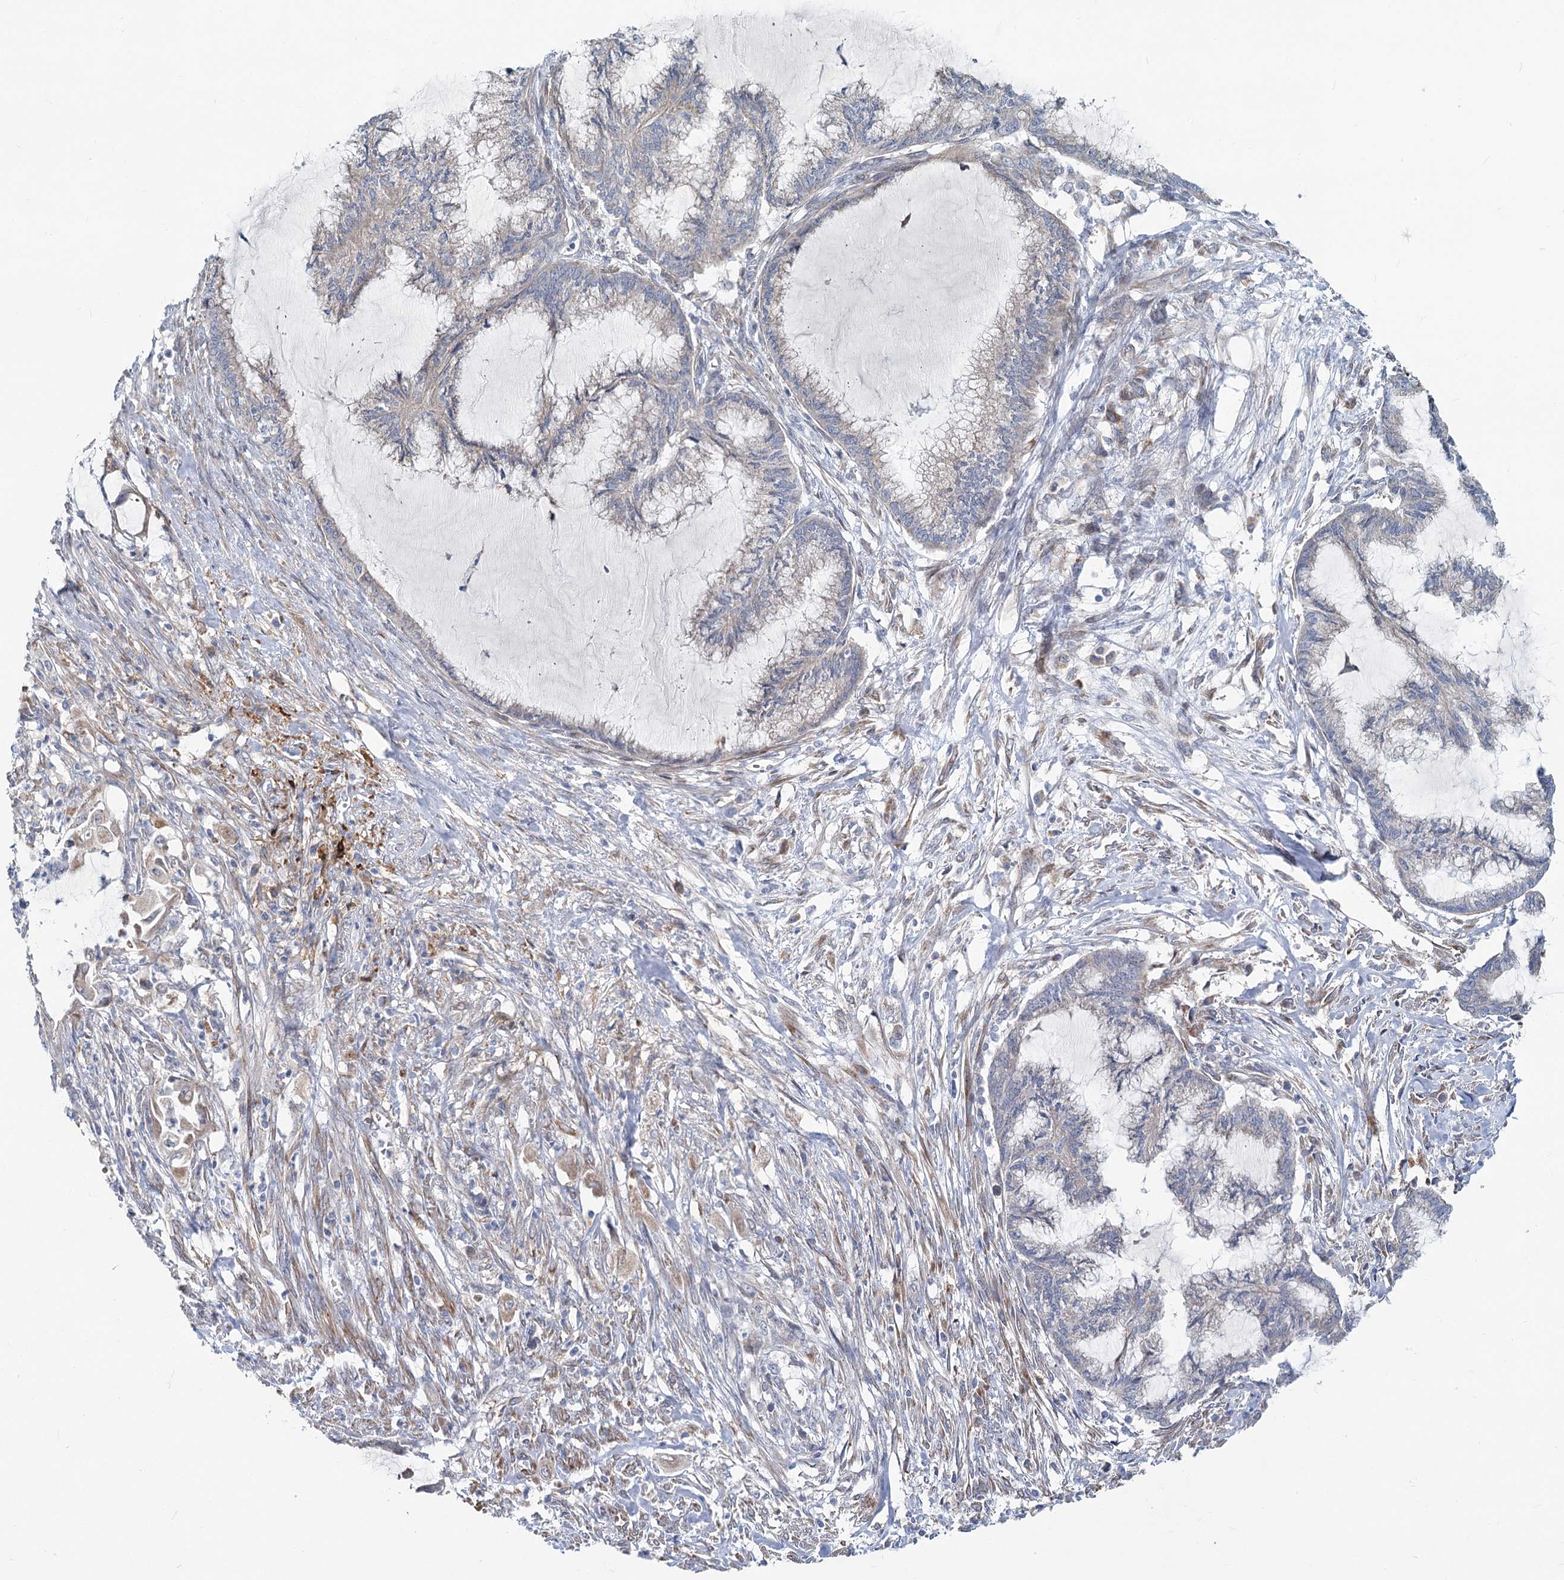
{"staining": {"intensity": "negative", "quantity": "none", "location": "none"}, "tissue": "endometrial cancer", "cell_type": "Tumor cells", "image_type": "cancer", "snomed": [{"axis": "morphology", "description": "Adenocarcinoma, NOS"}, {"axis": "topography", "description": "Endometrium"}], "caption": "High power microscopy image of an immunohistochemistry (IHC) histopathology image of adenocarcinoma (endometrial), revealing no significant positivity in tumor cells.", "gene": "CIB4", "patient": {"sex": "female", "age": 86}}